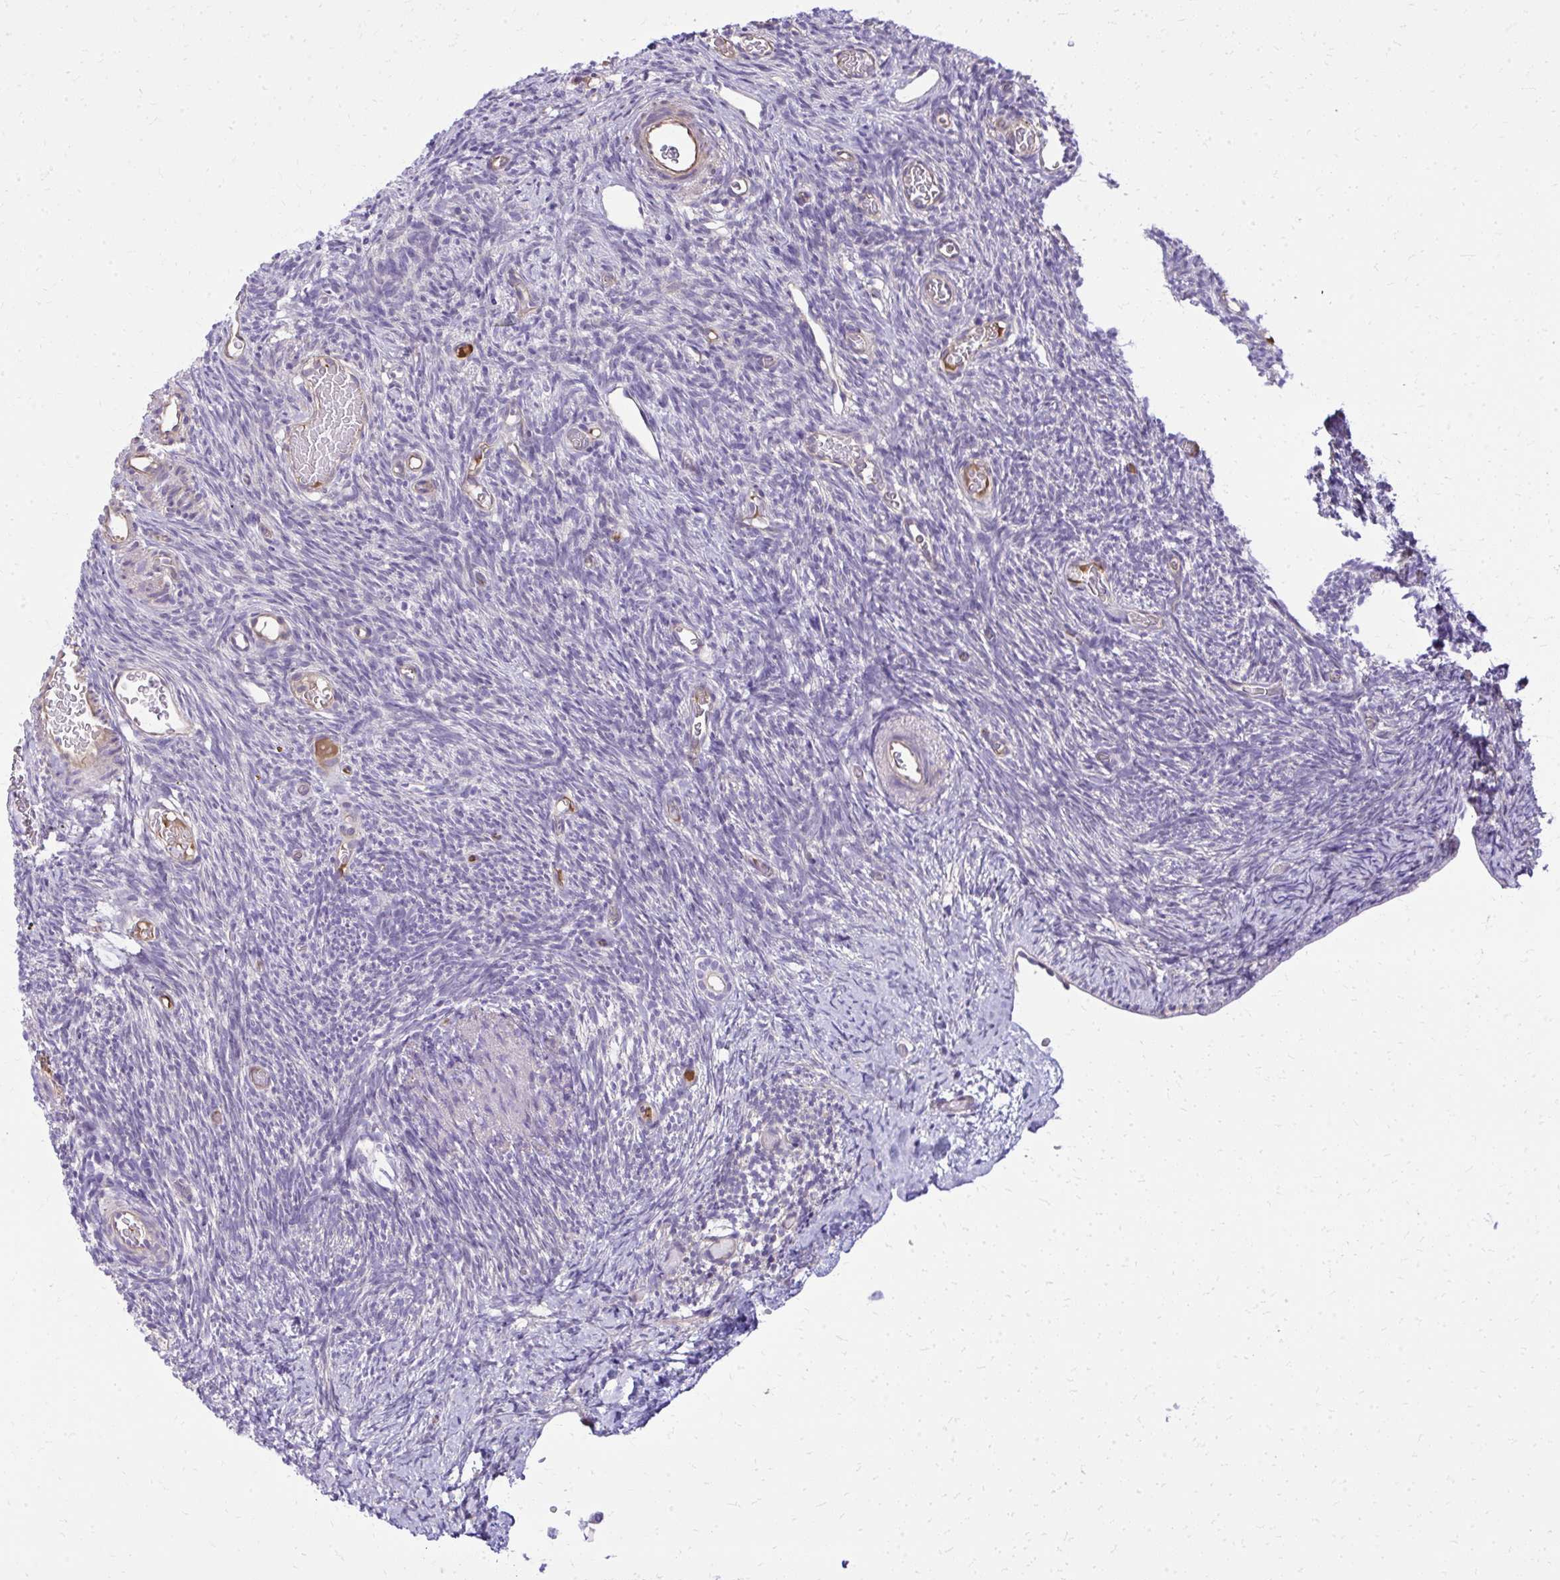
{"staining": {"intensity": "negative", "quantity": "none", "location": "none"}, "tissue": "ovary", "cell_type": "Ovarian stroma cells", "image_type": "normal", "snomed": [{"axis": "morphology", "description": "Normal tissue, NOS"}, {"axis": "topography", "description": "Ovary"}], "caption": "IHC micrograph of normal human ovary stained for a protein (brown), which demonstrates no staining in ovarian stroma cells. The staining is performed using DAB brown chromogen with nuclei counter-stained in using hematoxylin.", "gene": "RUNDC3B", "patient": {"sex": "female", "age": 39}}